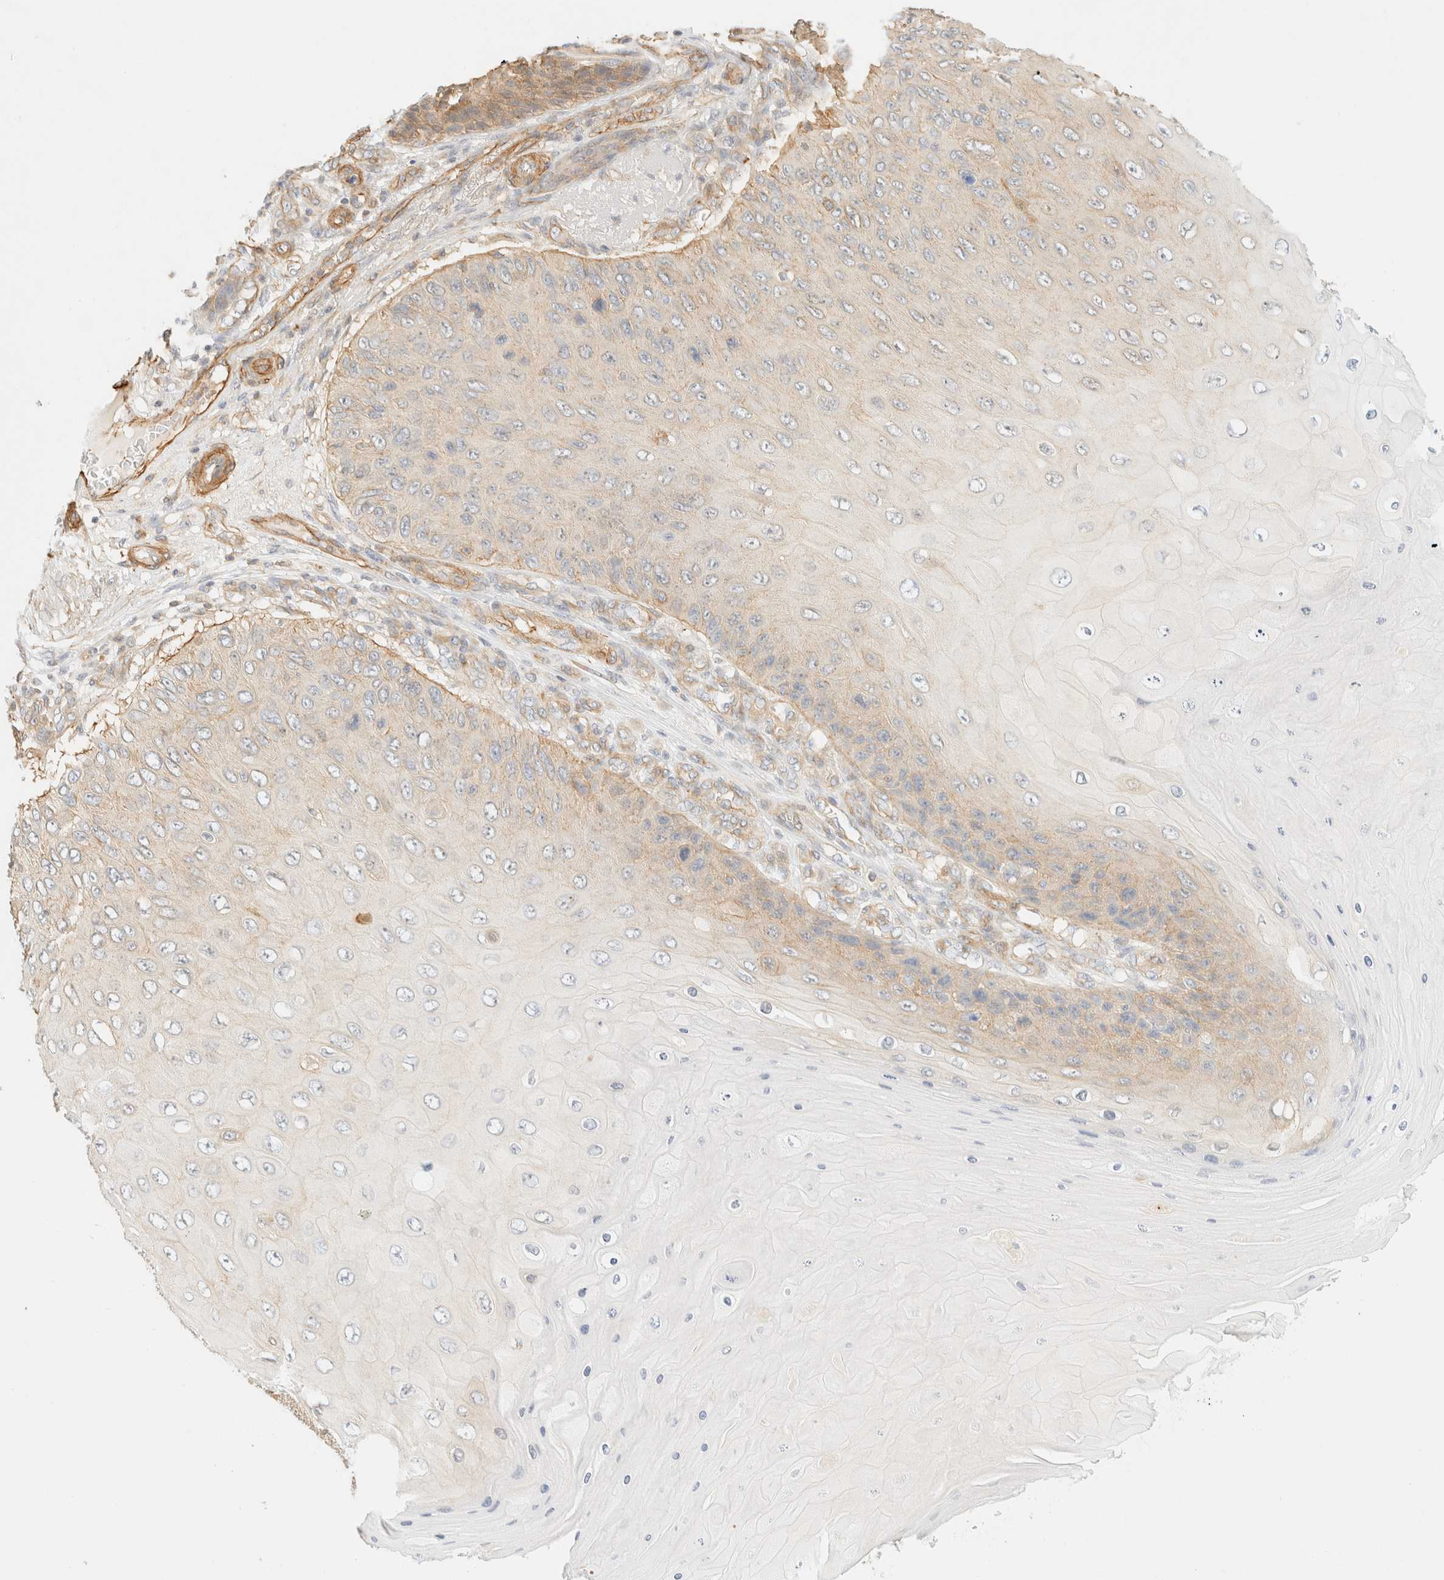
{"staining": {"intensity": "weak", "quantity": "25%-75%", "location": "cytoplasmic/membranous"}, "tissue": "skin cancer", "cell_type": "Tumor cells", "image_type": "cancer", "snomed": [{"axis": "morphology", "description": "Squamous cell carcinoma, NOS"}, {"axis": "topography", "description": "Skin"}], "caption": "Skin squamous cell carcinoma stained for a protein (brown) reveals weak cytoplasmic/membranous positive positivity in about 25%-75% of tumor cells.", "gene": "OTOP2", "patient": {"sex": "female", "age": 88}}